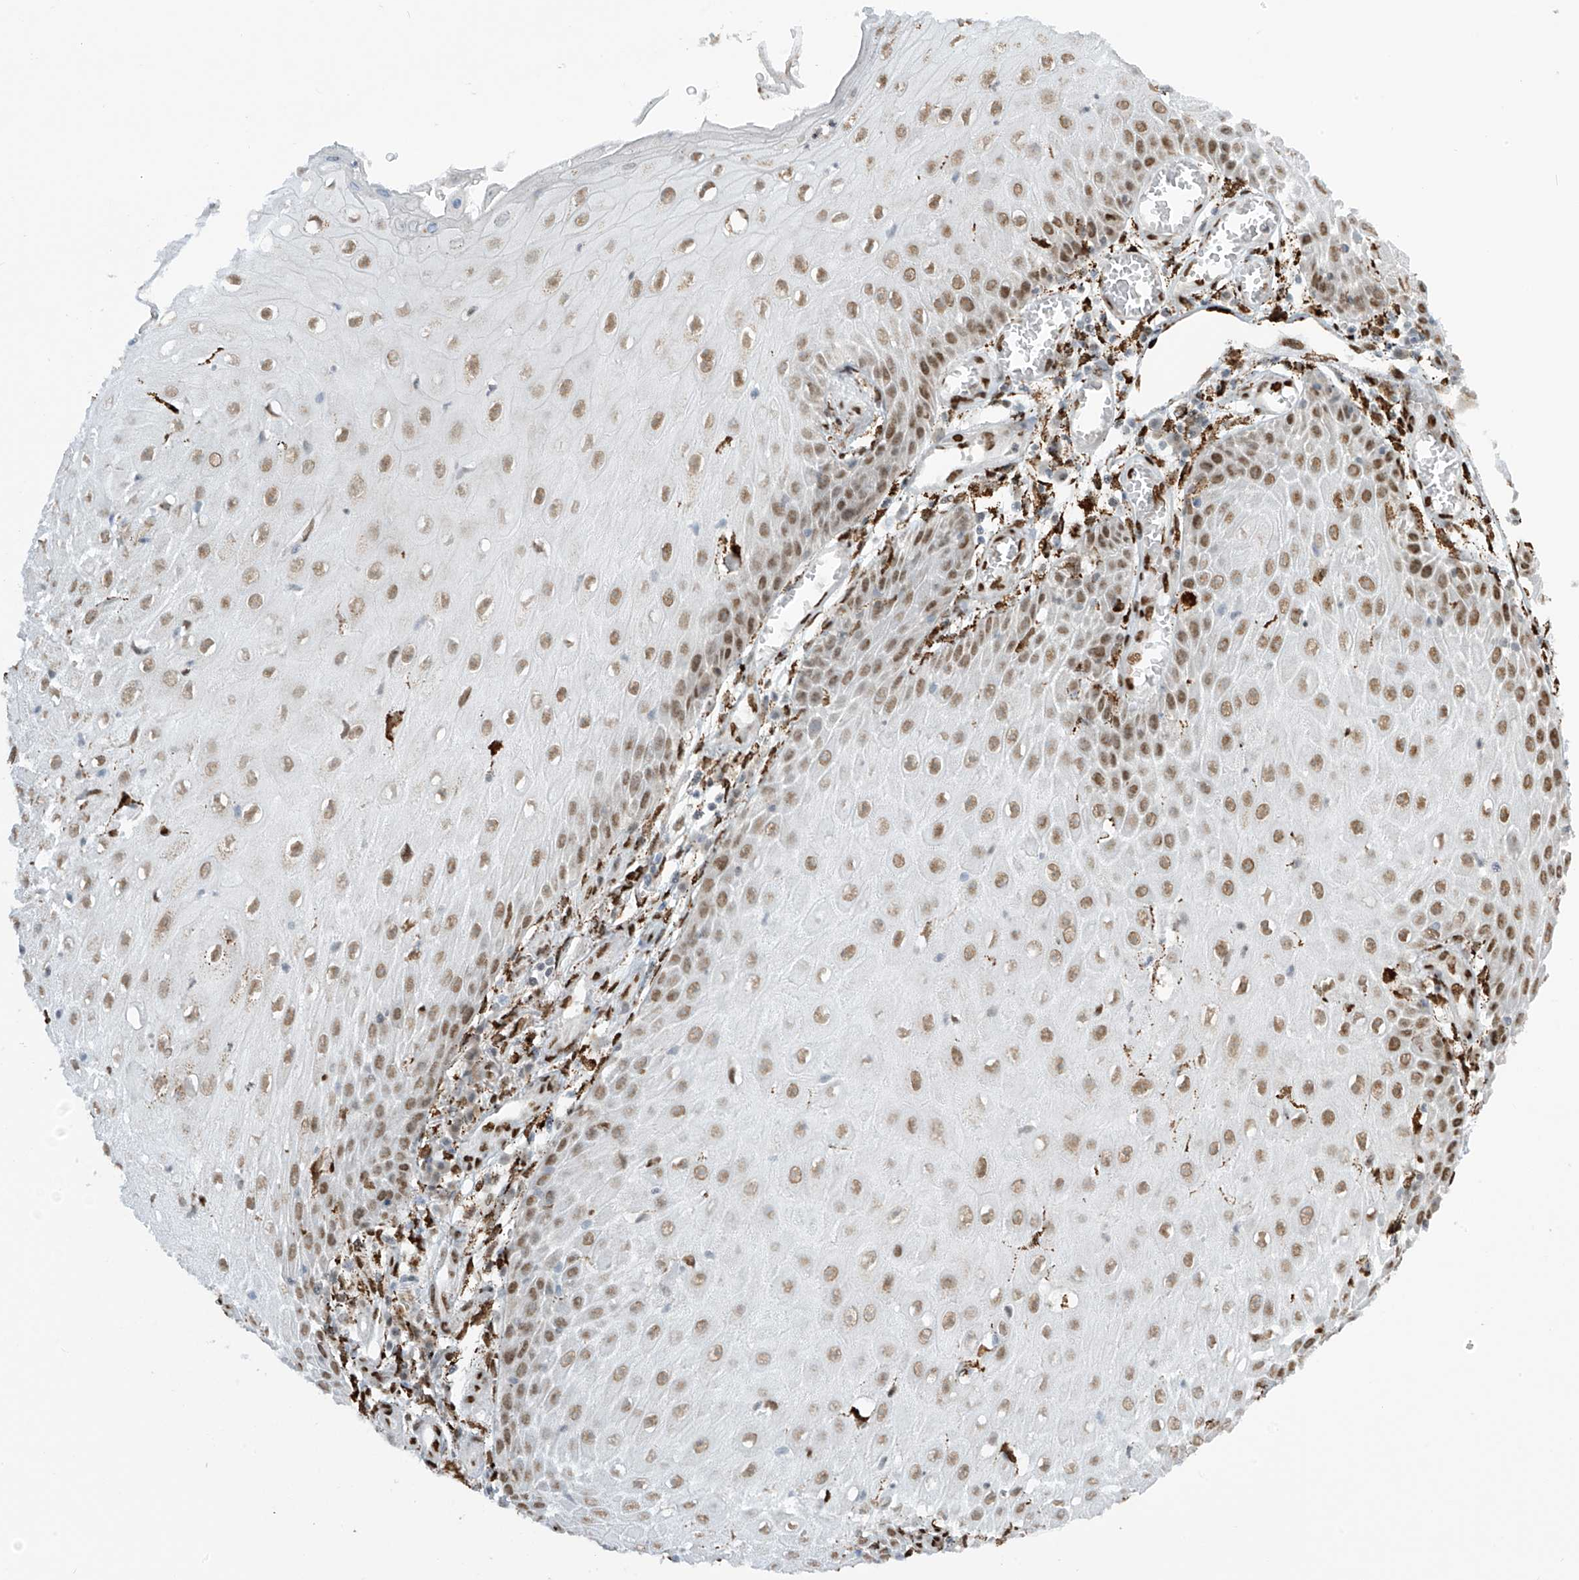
{"staining": {"intensity": "moderate", "quantity": ">75%", "location": "nuclear"}, "tissue": "skin cancer", "cell_type": "Tumor cells", "image_type": "cancer", "snomed": [{"axis": "morphology", "description": "Squamous cell carcinoma, NOS"}, {"axis": "topography", "description": "Skin"}], "caption": "A brown stain labels moderate nuclear expression of a protein in squamous cell carcinoma (skin) tumor cells.", "gene": "PM20D2", "patient": {"sex": "female", "age": 73}}